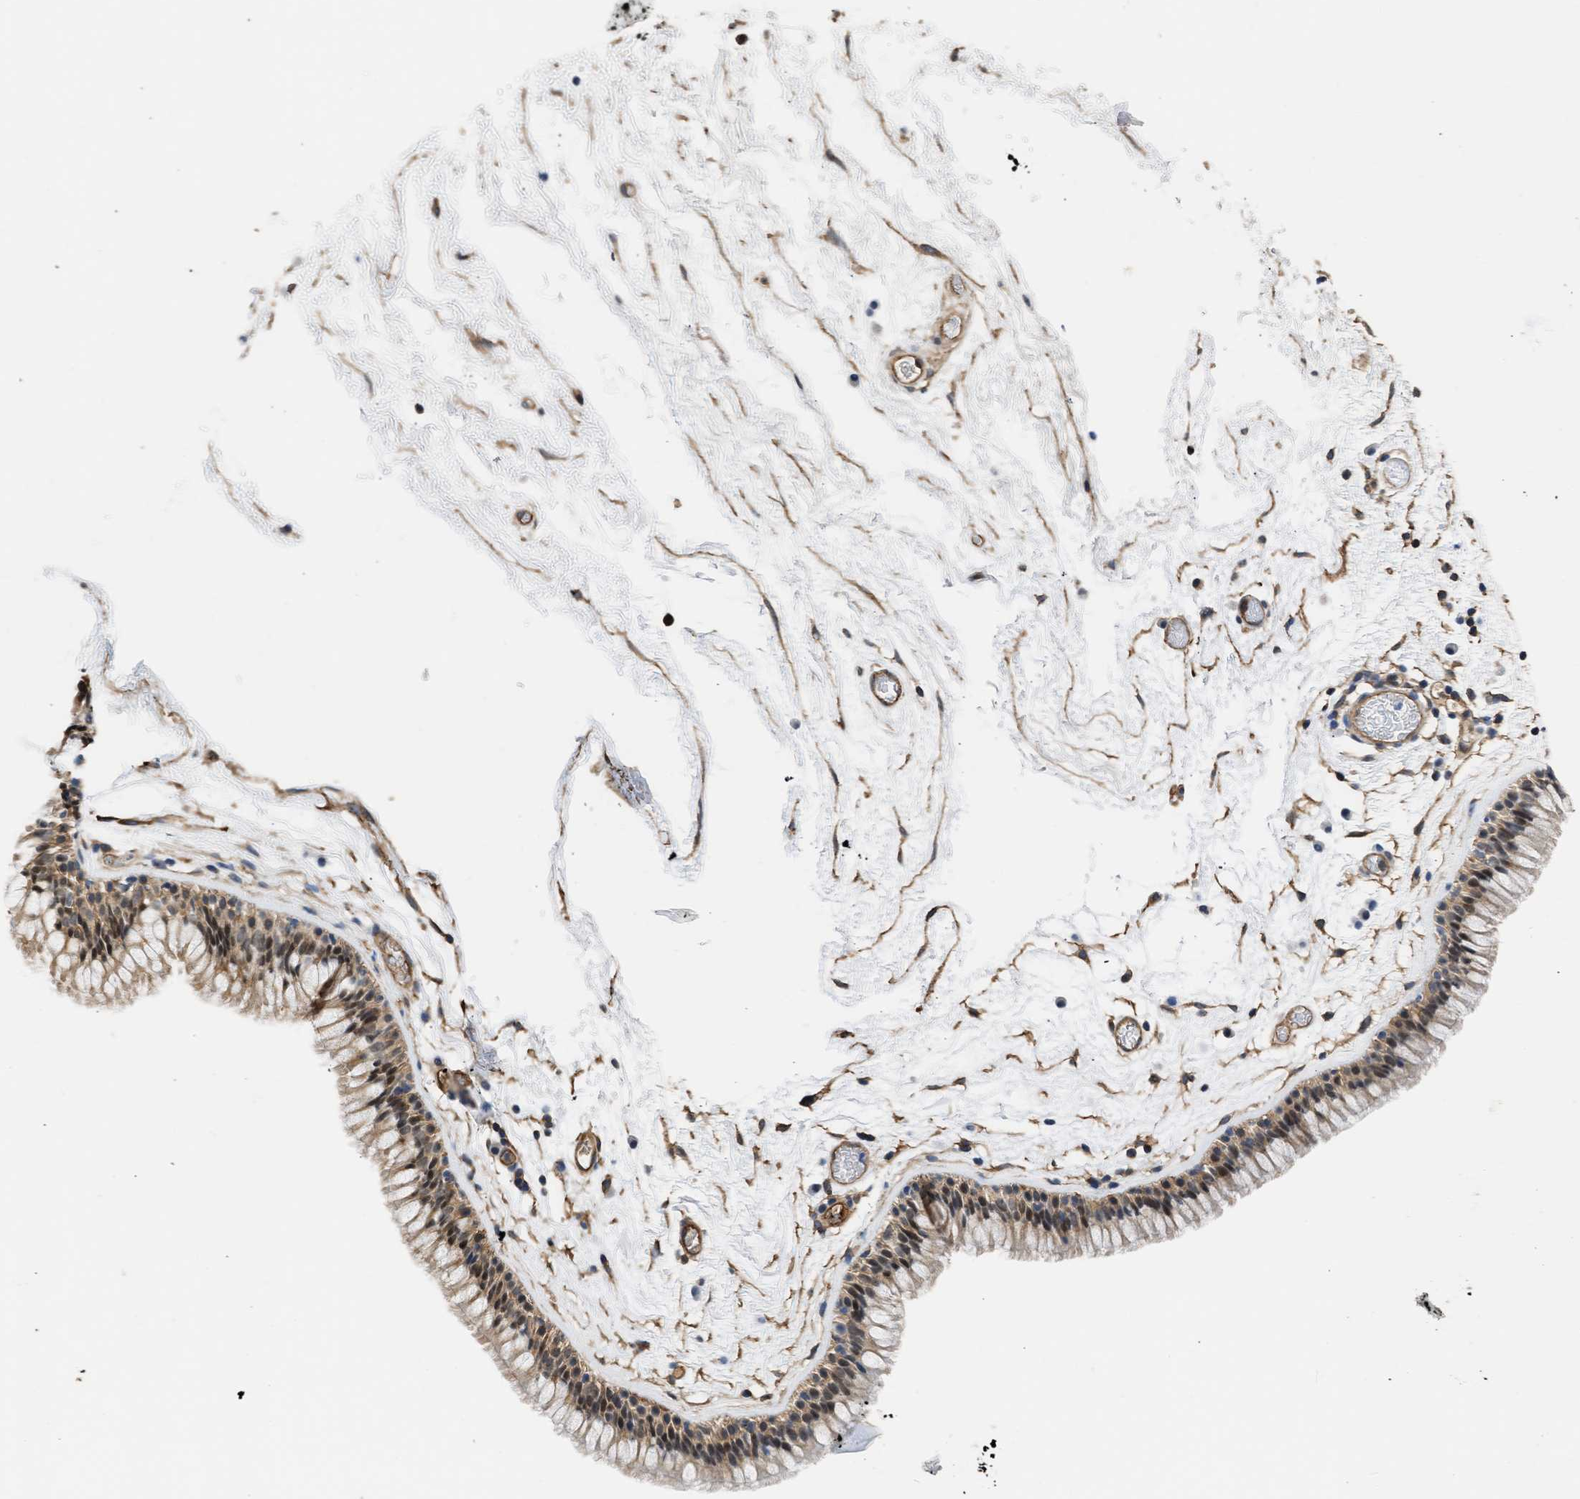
{"staining": {"intensity": "moderate", "quantity": ">75%", "location": "cytoplasmic/membranous,nuclear"}, "tissue": "nasopharynx", "cell_type": "Respiratory epithelial cells", "image_type": "normal", "snomed": [{"axis": "morphology", "description": "Normal tissue, NOS"}, {"axis": "morphology", "description": "Inflammation, NOS"}, {"axis": "topography", "description": "Nasopharynx"}], "caption": "Normal nasopharynx was stained to show a protein in brown. There is medium levels of moderate cytoplasmic/membranous,nuclear staining in approximately >75% of respiratory epithelial cells. Nuclei are stained in blue.", "gene": "MAS1L", "patient": {"sex": "male", "age": 48}}